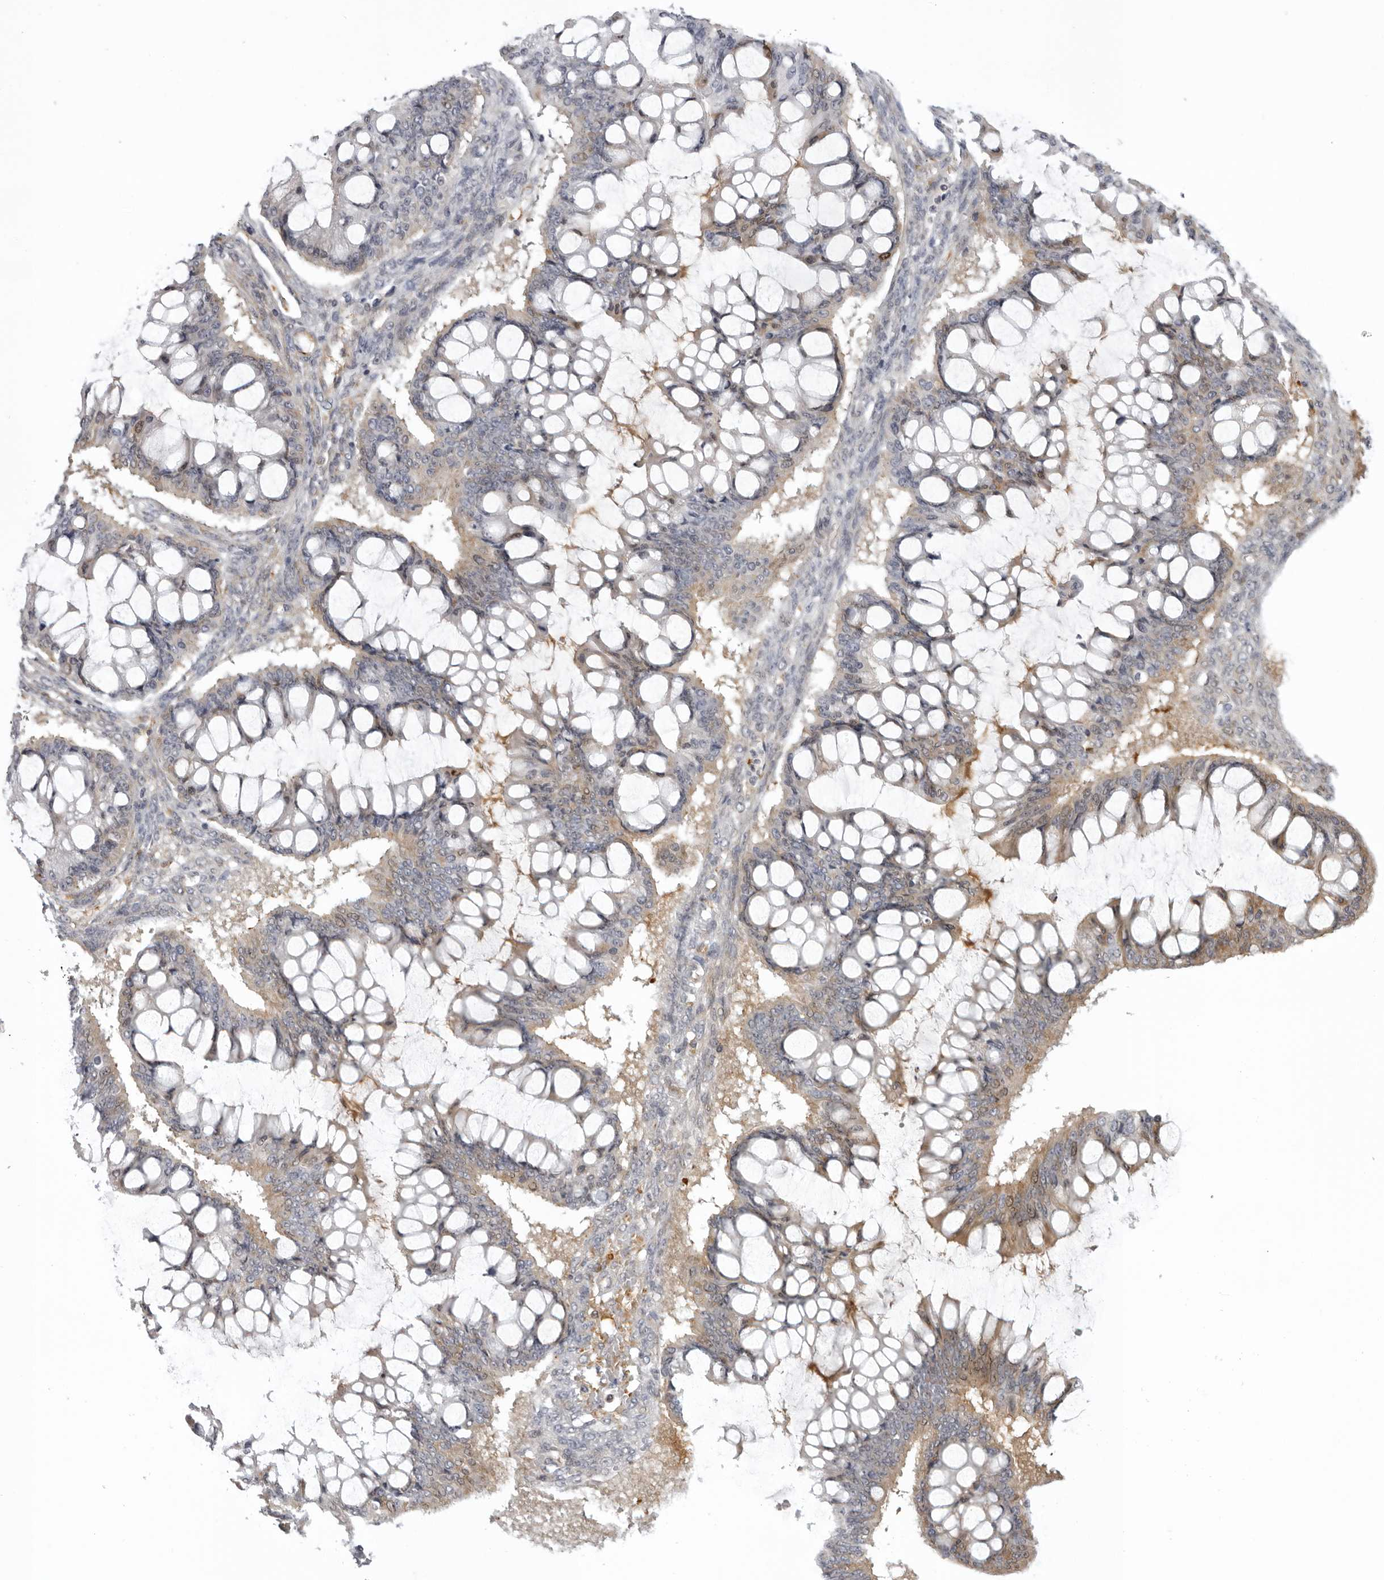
{"staining": {"intensity": "weak", "quantity": "25%-75%", "location": "cytoplasmic/membranous"}, "tissue": "ovarian cancer", "cell_type": "Tumor cells", "image_type": "cancer", "snomed": [{"axis": "morphology", "description": "Cystadenocarcinoma, mucinous, NOS"}, {"axis": "topography", "description": "Ovary"}], "caption": "Immunohistochemical staining of human ovarian cancer demonstrates low levels of weak cytoplasmic/membranous expression in about 25%-75% of tumor cells.", "gene": "PLEKHF2", "patient": {"sex": "female", "age": 73}}